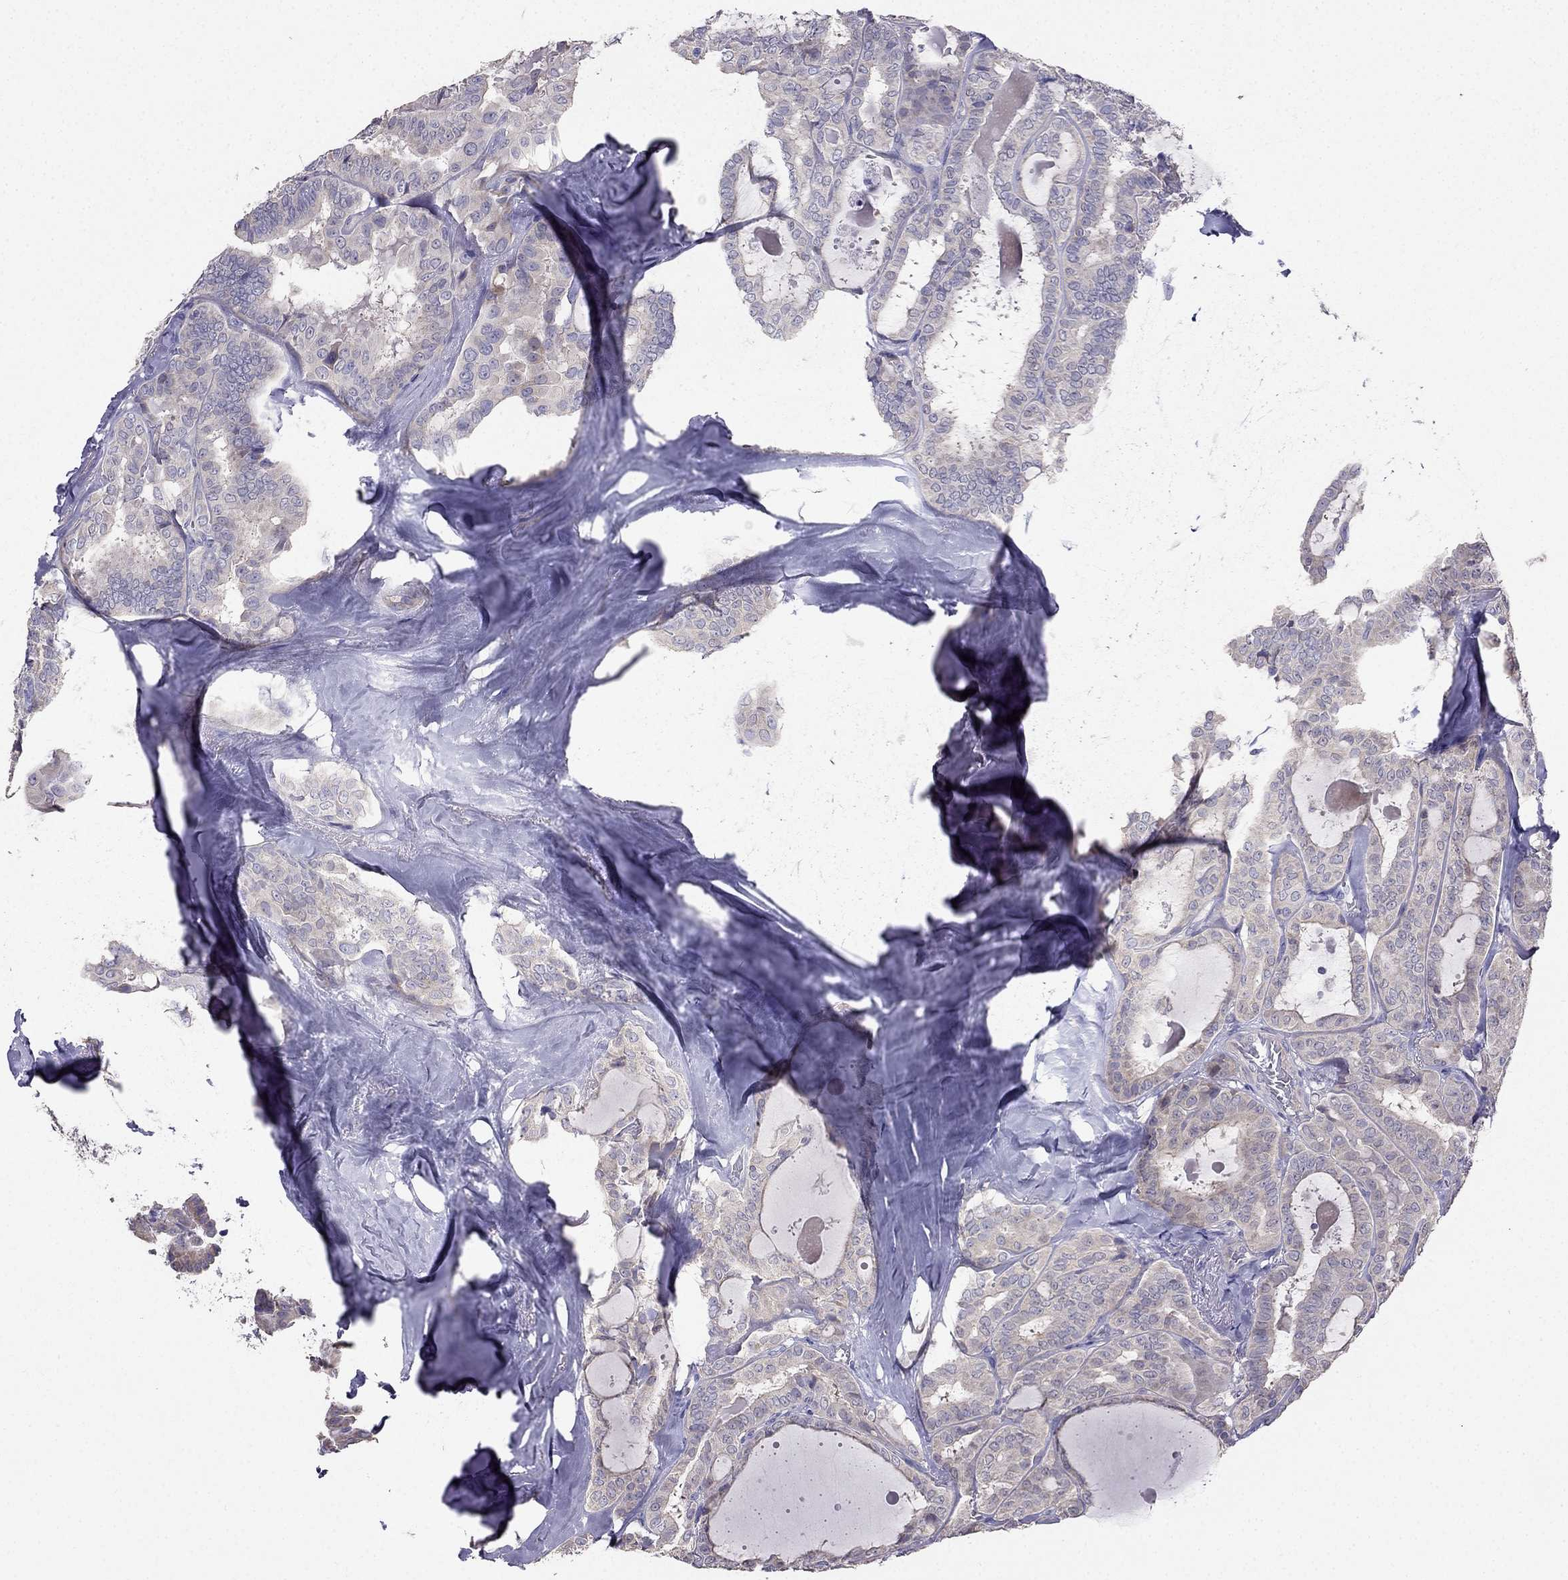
{"staining": {"intensity": "weak", "quantity": ">75%", "location": "cytoplasmic/membranous"}, "tissue": "thyroid cancer", "cell_type": "Tumor cells", "image_type": "cancer", "snomed": [{"axis": "morphology", "description": "Papillary adenocarcinoma, NOS"}, {"axis": "topography", "description": "Thyroid gland"}], "caption": "A photomicrograph of thyroid cancer (papillary adenocarcinoma) stained for a protein demonstrates weak cytoplasmic/membranous brown staining in tumor cells.", "gene": "AS3MT", "patient": {"sex": "female", "age": 39}}